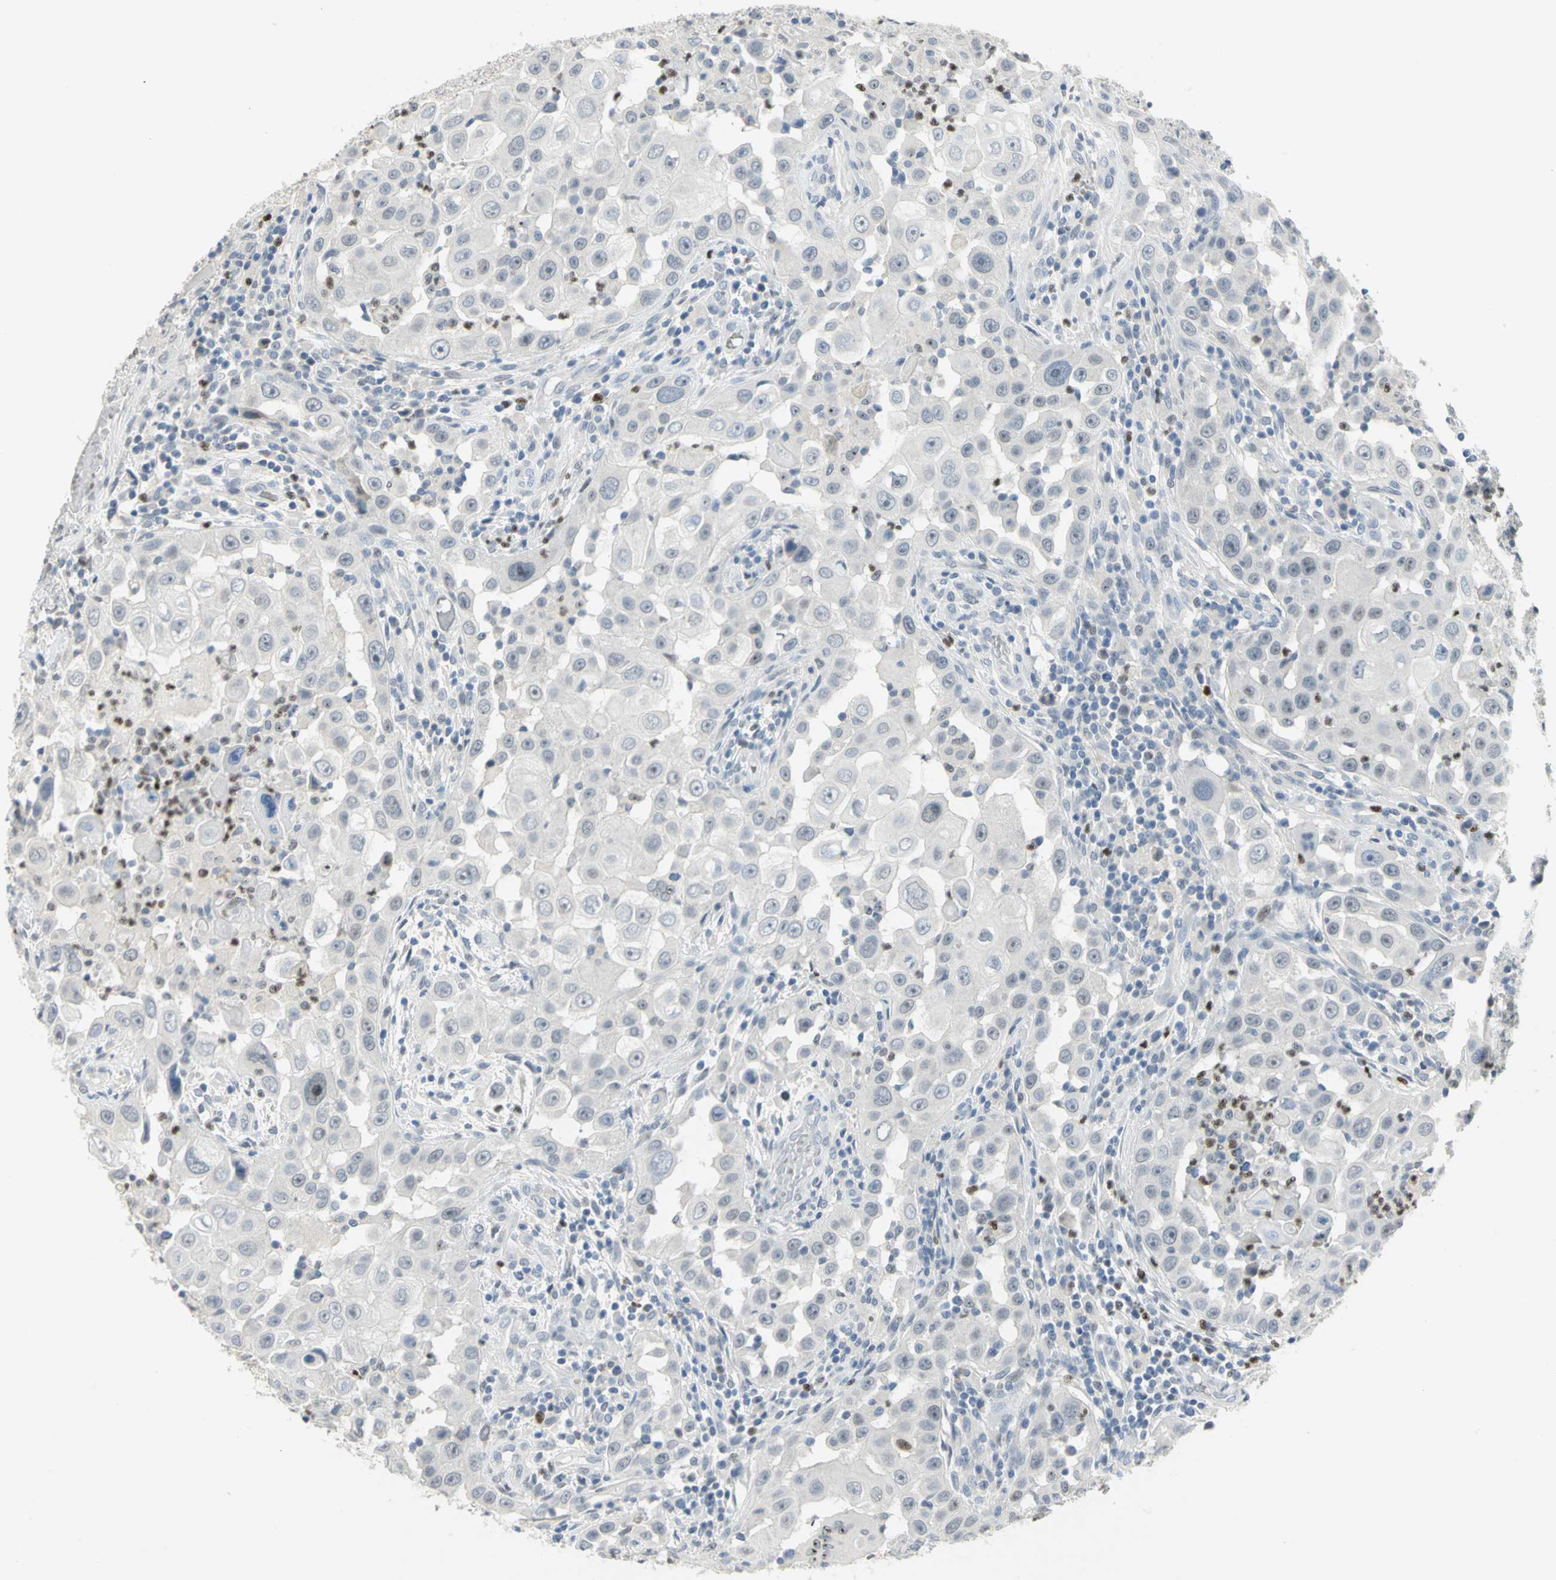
{"staining": {"intensity": "negative", "quantity": "none", "location": "none"}, "tissue": "head and neck cancer", "cell_type": "Tumor cells", "image_type": "cancer", "snomed": [{"axis": "morphology", "description": "Carcinoma, NOS"}, {"axis": "topography", "description": "Head-Neck"}], "caption": "IHC of head and neck cancer (carcinoma) exhibits no staining in tumor cells.", "gene": "BCL6", "patient": {"sex": "male", "age": 87}}